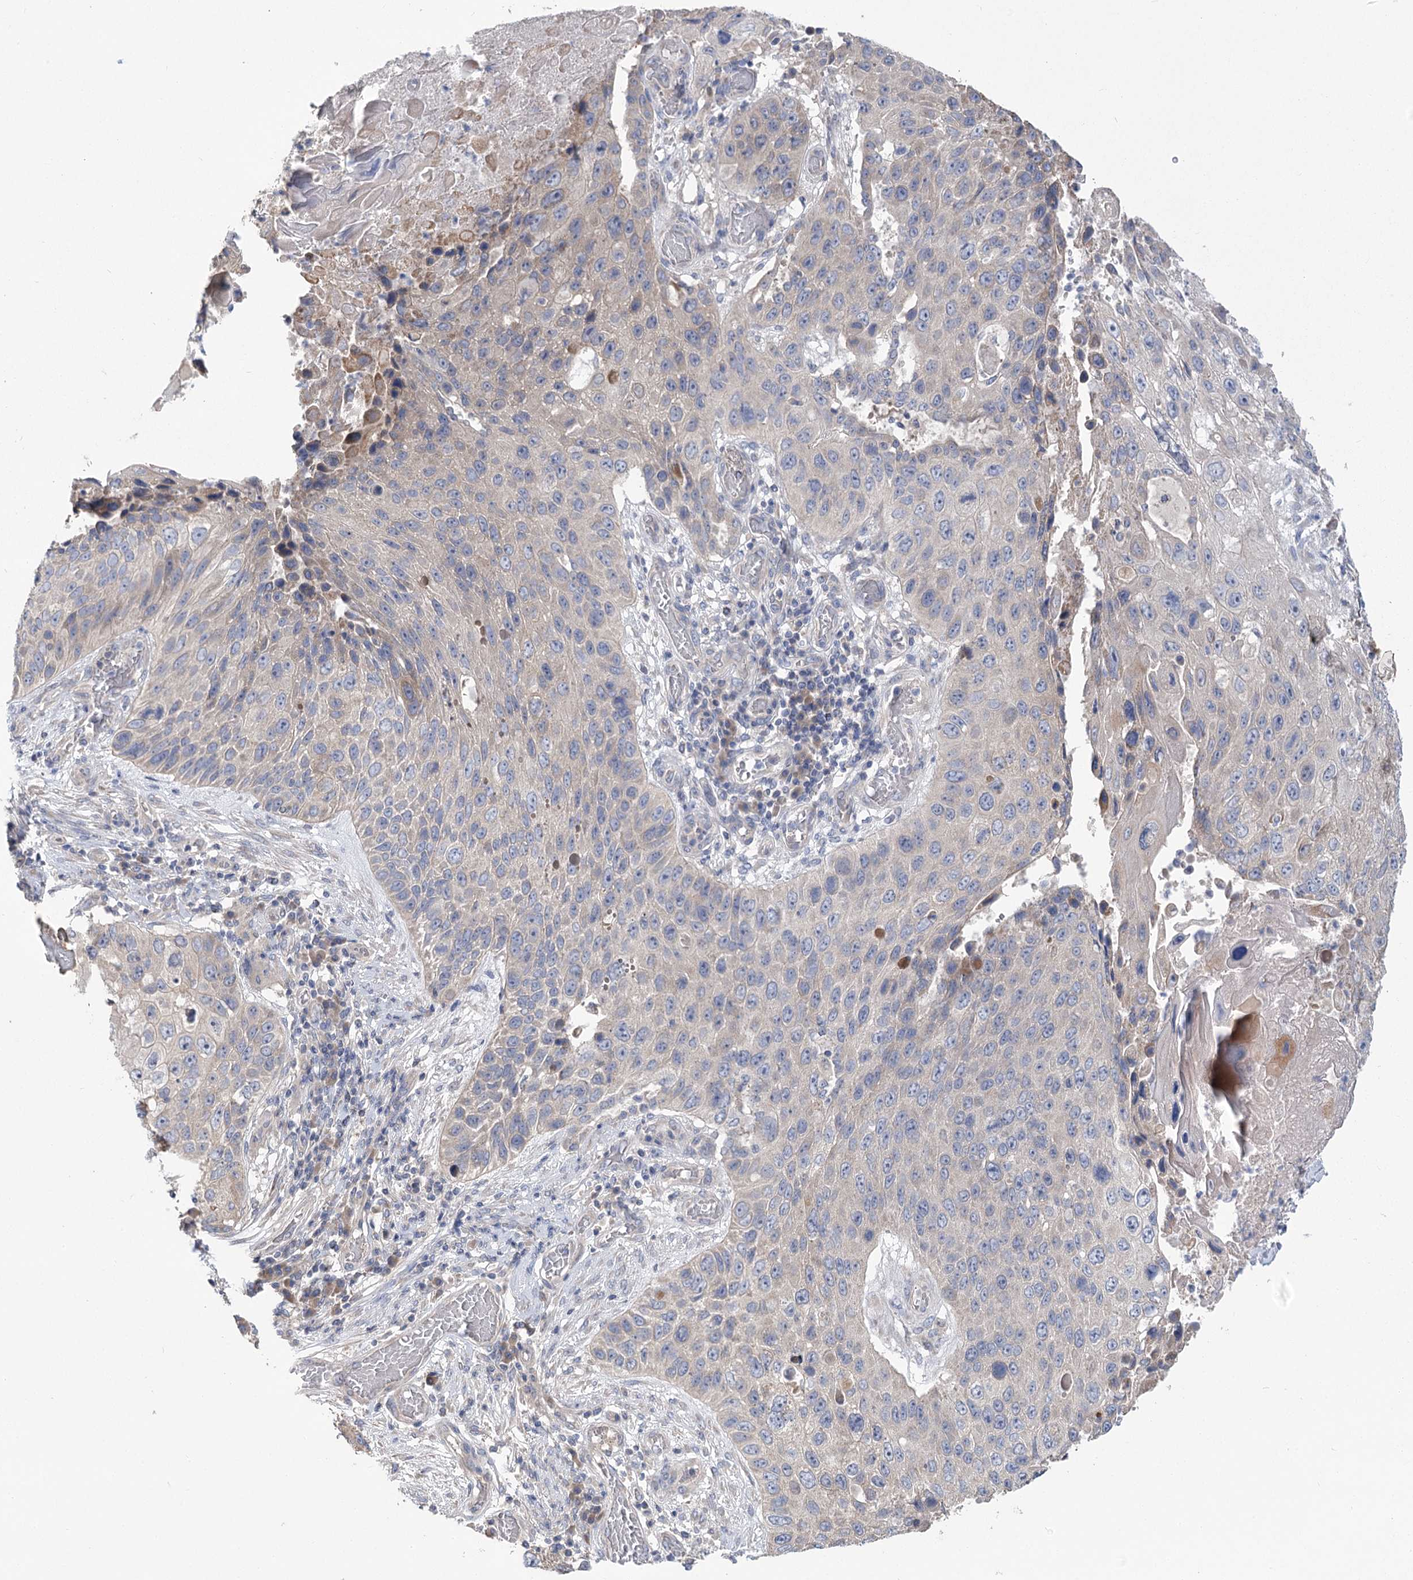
{"staining": {"intensity": "negative", "quantity": "none", "location": "none"}, "tissue": "lung cancer", "cell_type": "Tumor cells", "image_type": "cancer", "snomed": [{"axis": "morphology", "description": "Squamous cell carcinoma, NOS"}, {"axis": "topography", "description": "Lung"}], "caption": "There is no significant staining in tumor cells of lung cancer. (Immunohistochemistry (ihc), brightfield microscopy, high magnification).", "gene": "PBLD", "patient": {"sex": "male", "age": 61}}